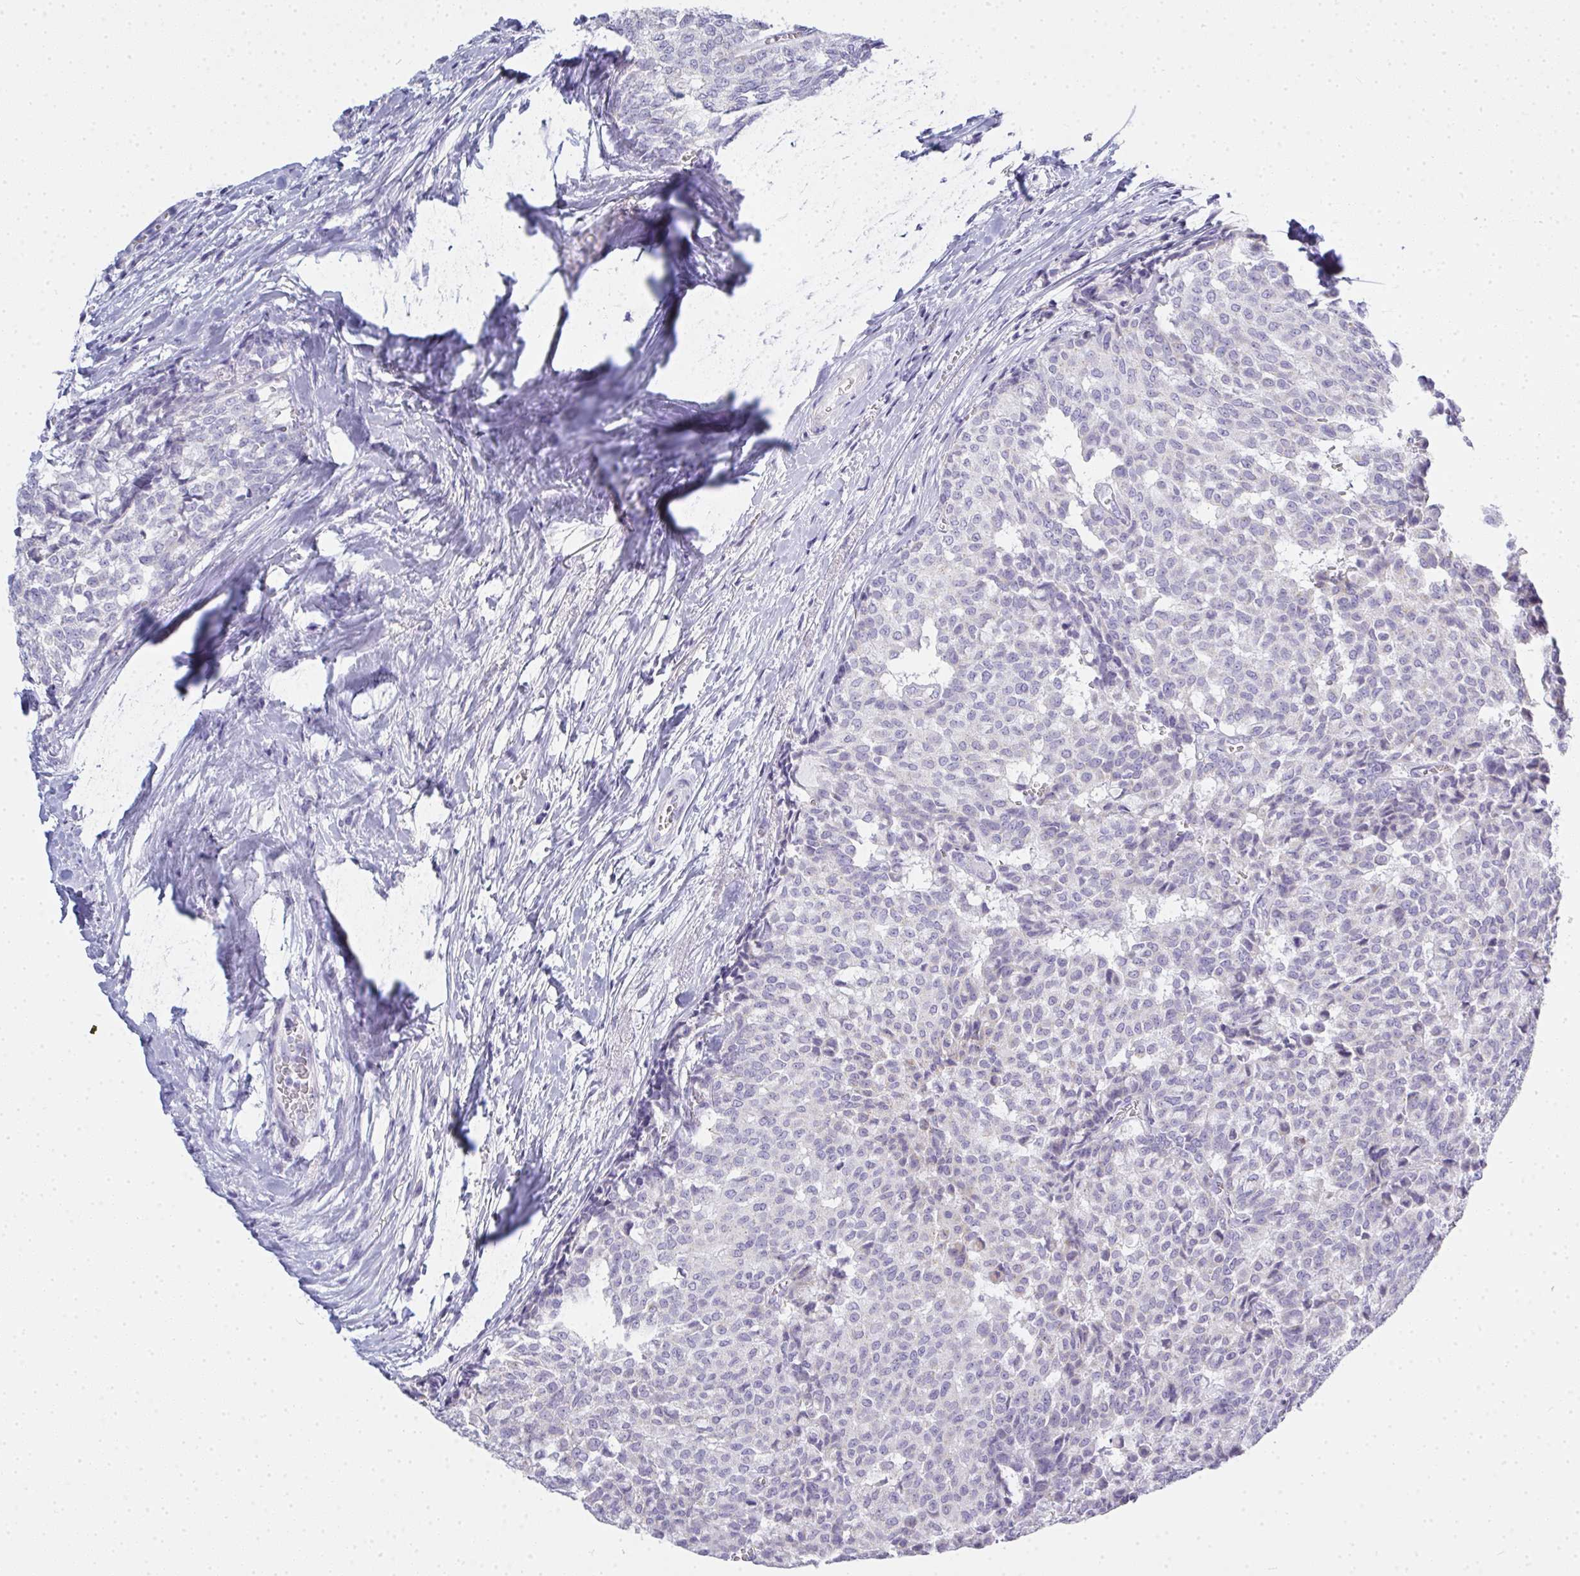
{"staining": {"intensity": "negative", "quantity": "none", "location": "none"}, "tissue": "breast cancer", "cell_type": "Tumor cells", "image_type": "cancer", "snomed": [{"axis": "morphology", "description": "Duct carcinoma"}, {"axis": "topography", "description": "Breast"}], "caption": "DAB (3,3'-diaminobenzidine) immunohistochemical staining of human breast cancer (intraductal carcinoma) exhibits no significant staining in tumor cells.", "gene": "GSDMB", "patient": {"sex": "female", "age": 91}}